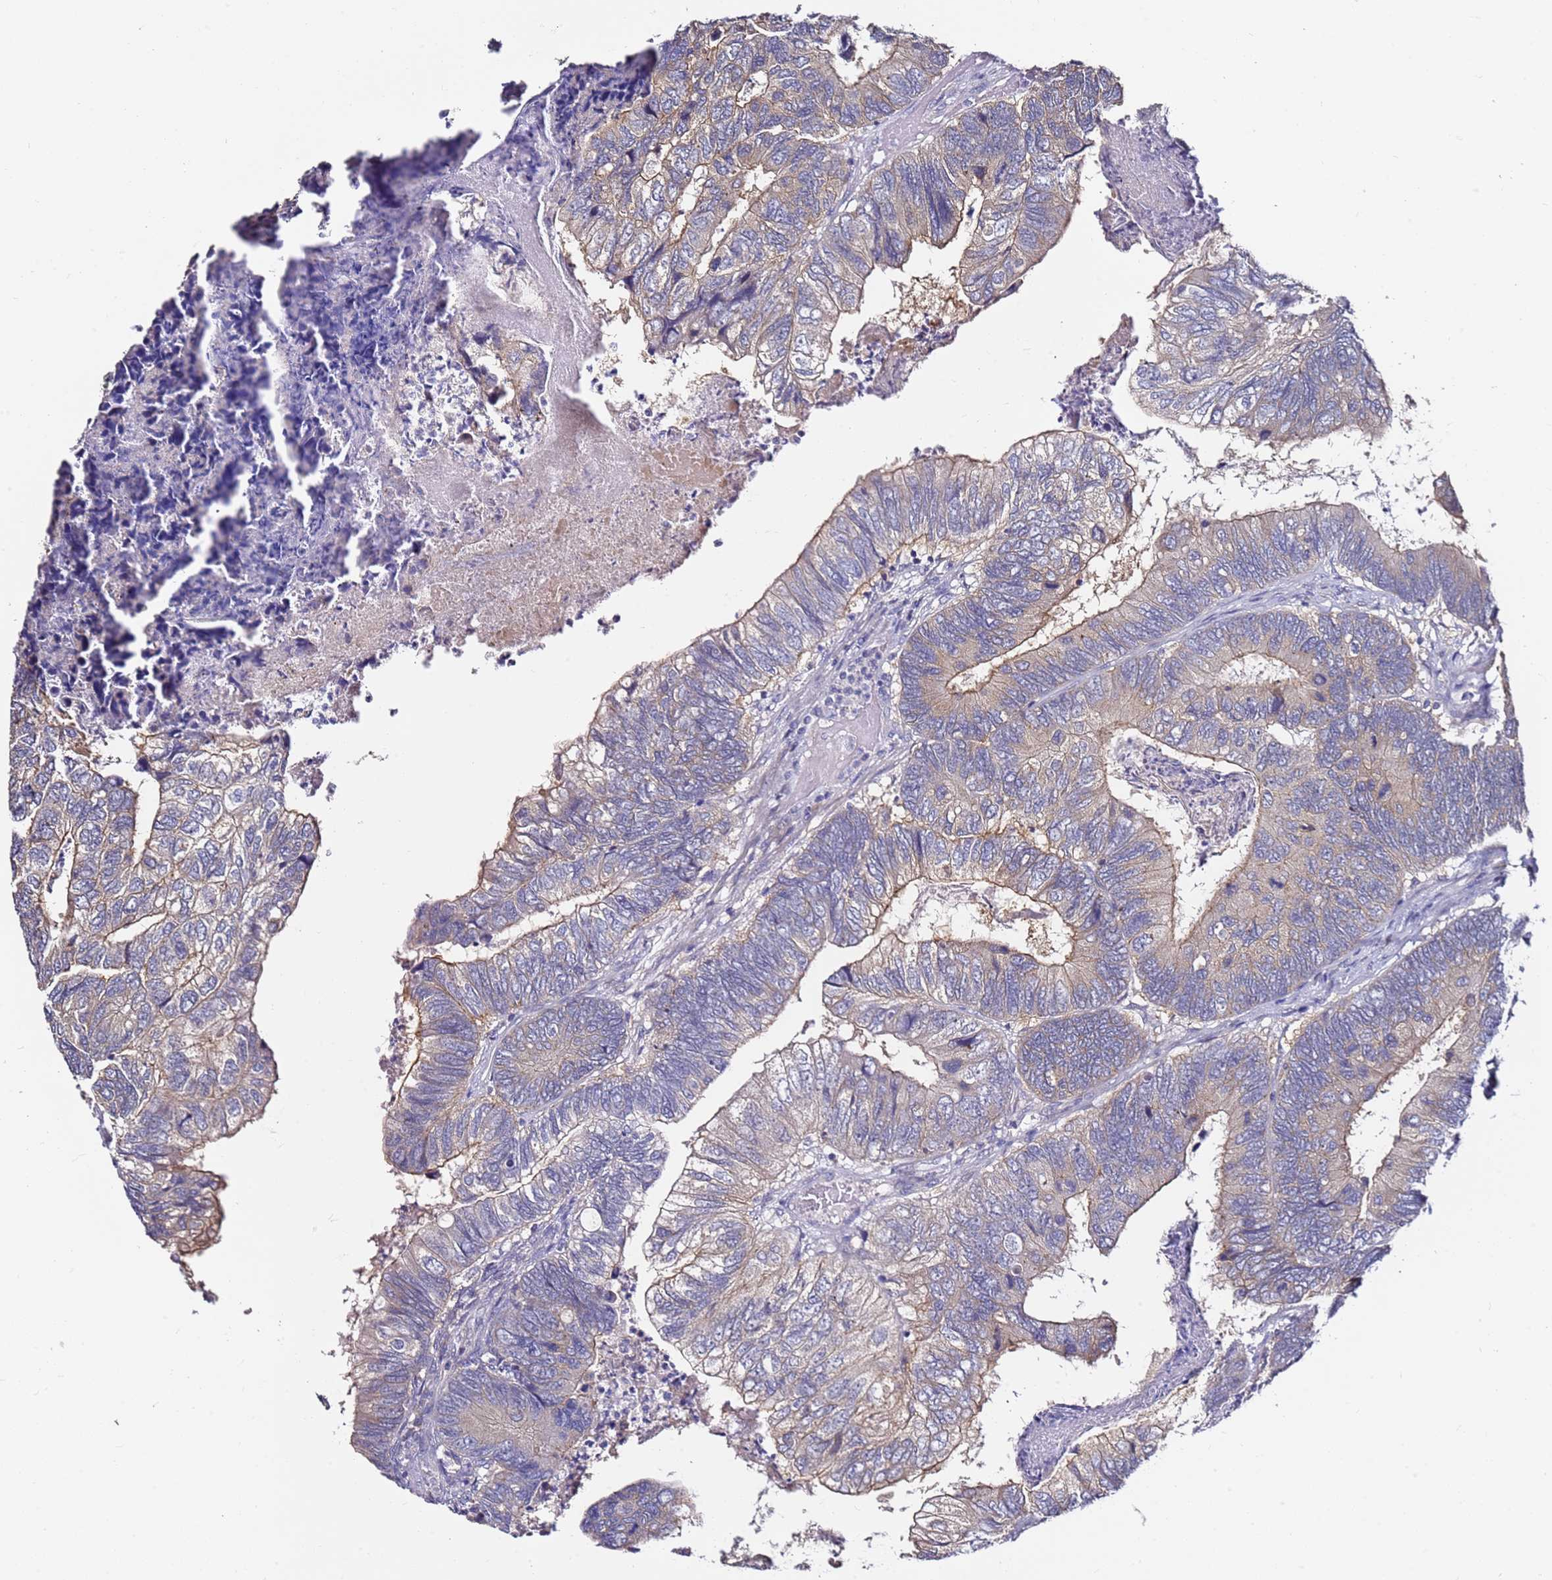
{"staining": {"intensity": "weak", "quantity": "25%-75%", "location": "cytoplasmic/membranous"}, "tissue": "colorectal cancer", "cell_type": "Tumor cells", "image_type": "cancer", "snomed": [{"axis": "morphology", "description": "Adenocarcinoma, NOS"}, {"axis": "topography", "description": "Colon"}], "caption": "Adenocarcinoma (colorectal) tissue exhibits weak cytoplasmic/membranous staining in approximately 25%-75% of tumor cells, visualized by immunohistochemistry.", "gene": "SRRM5", "patient": {"sex": "female", "age": 67}}